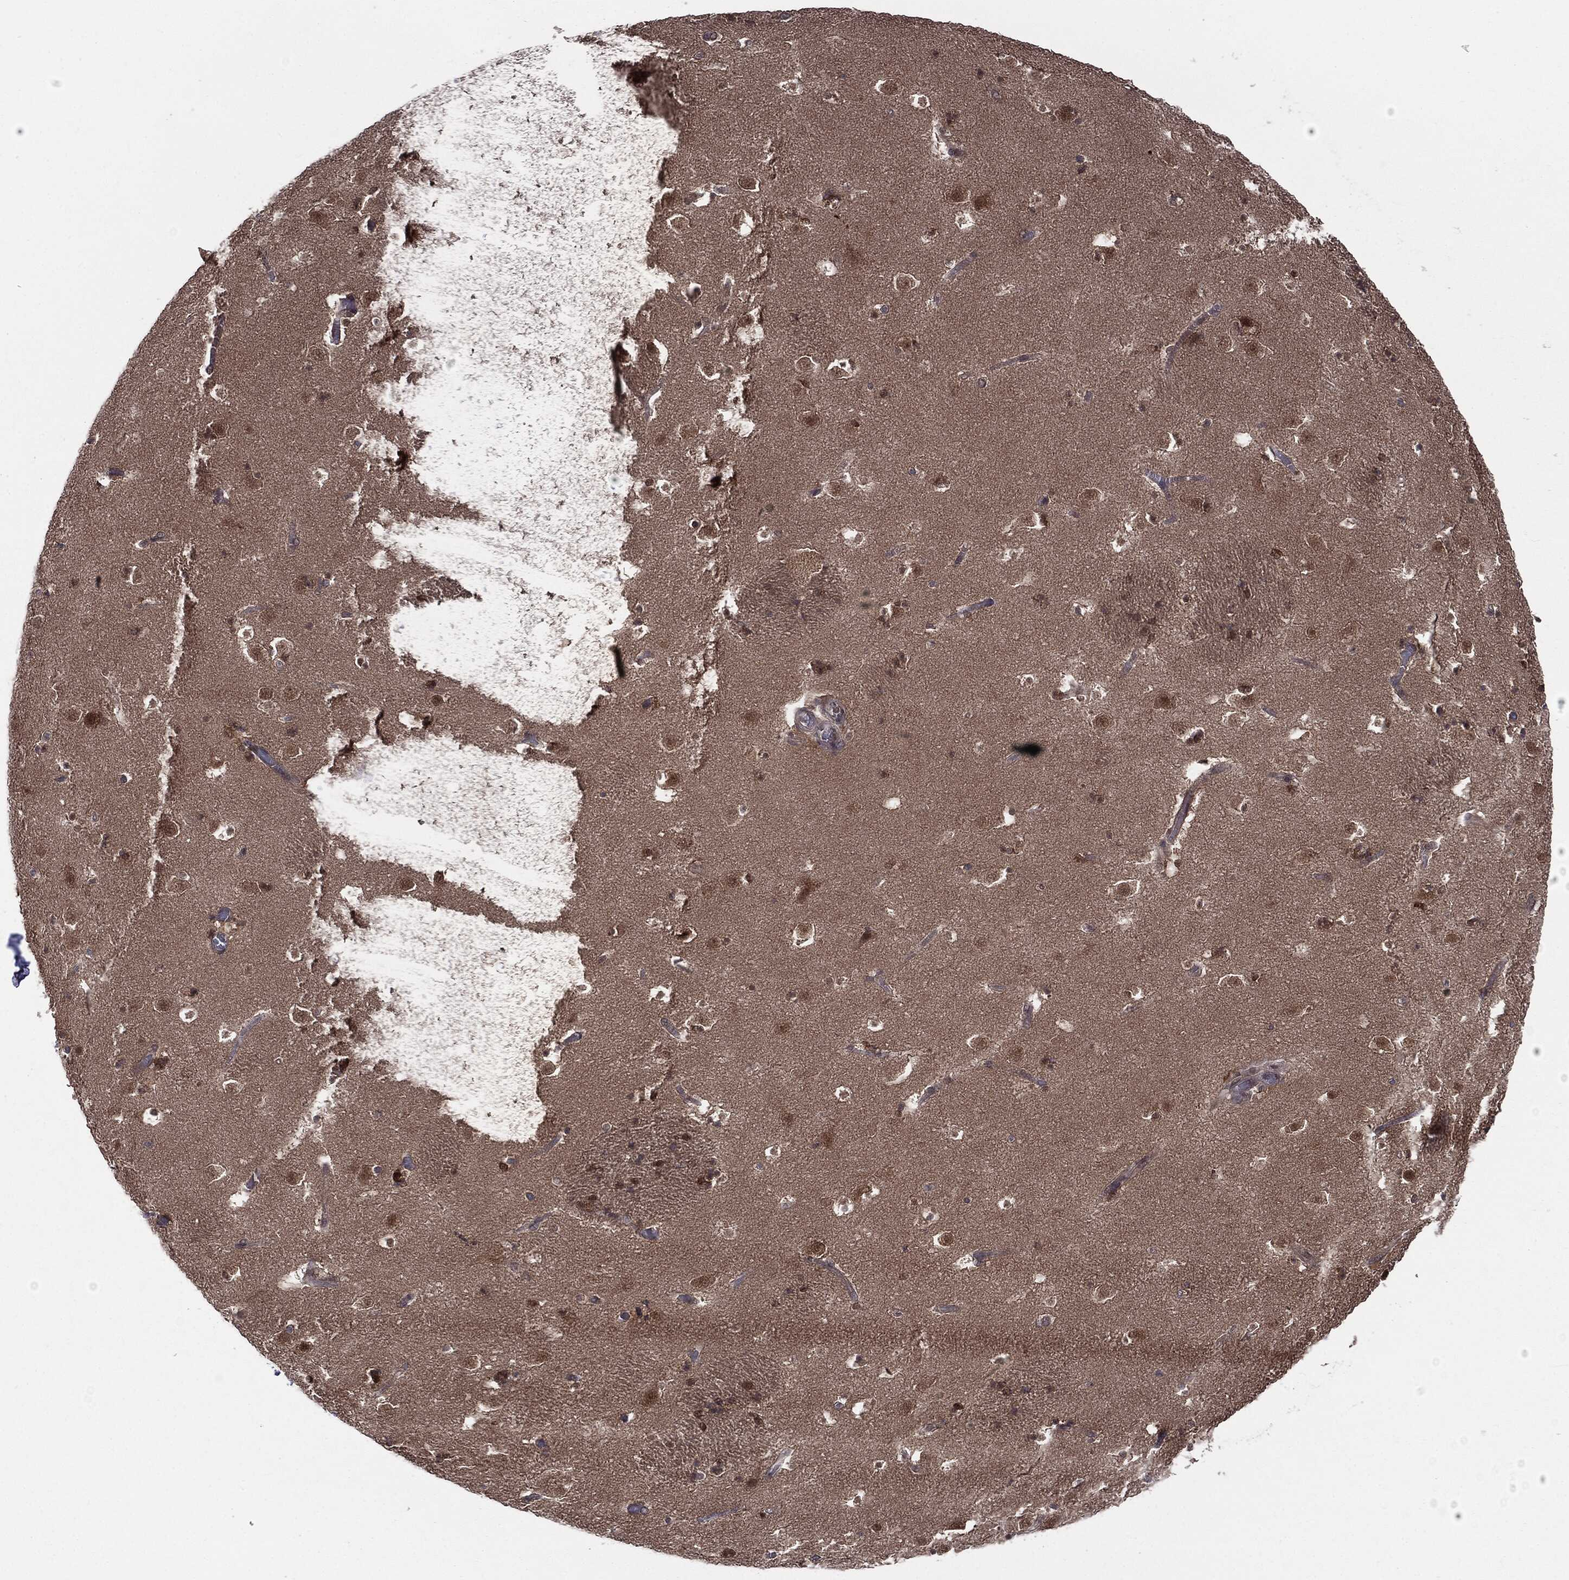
{"staining": {"intensity": "negative", "quantity": "none", "location": "none"}, "tissue": "caudate", "cell_type": "Glial cells", "image_type": "normal", "snomed": [{"axis": "morphology", "description": "Normal tissue, NOS"}, {"axis": "topography", "description": "Lateral ventricle wall"}], "caption": "Glial cells show no significant staining in benign caudate.", "gene": "KRT7", "patient": {"sex": "female", "age": 42}}